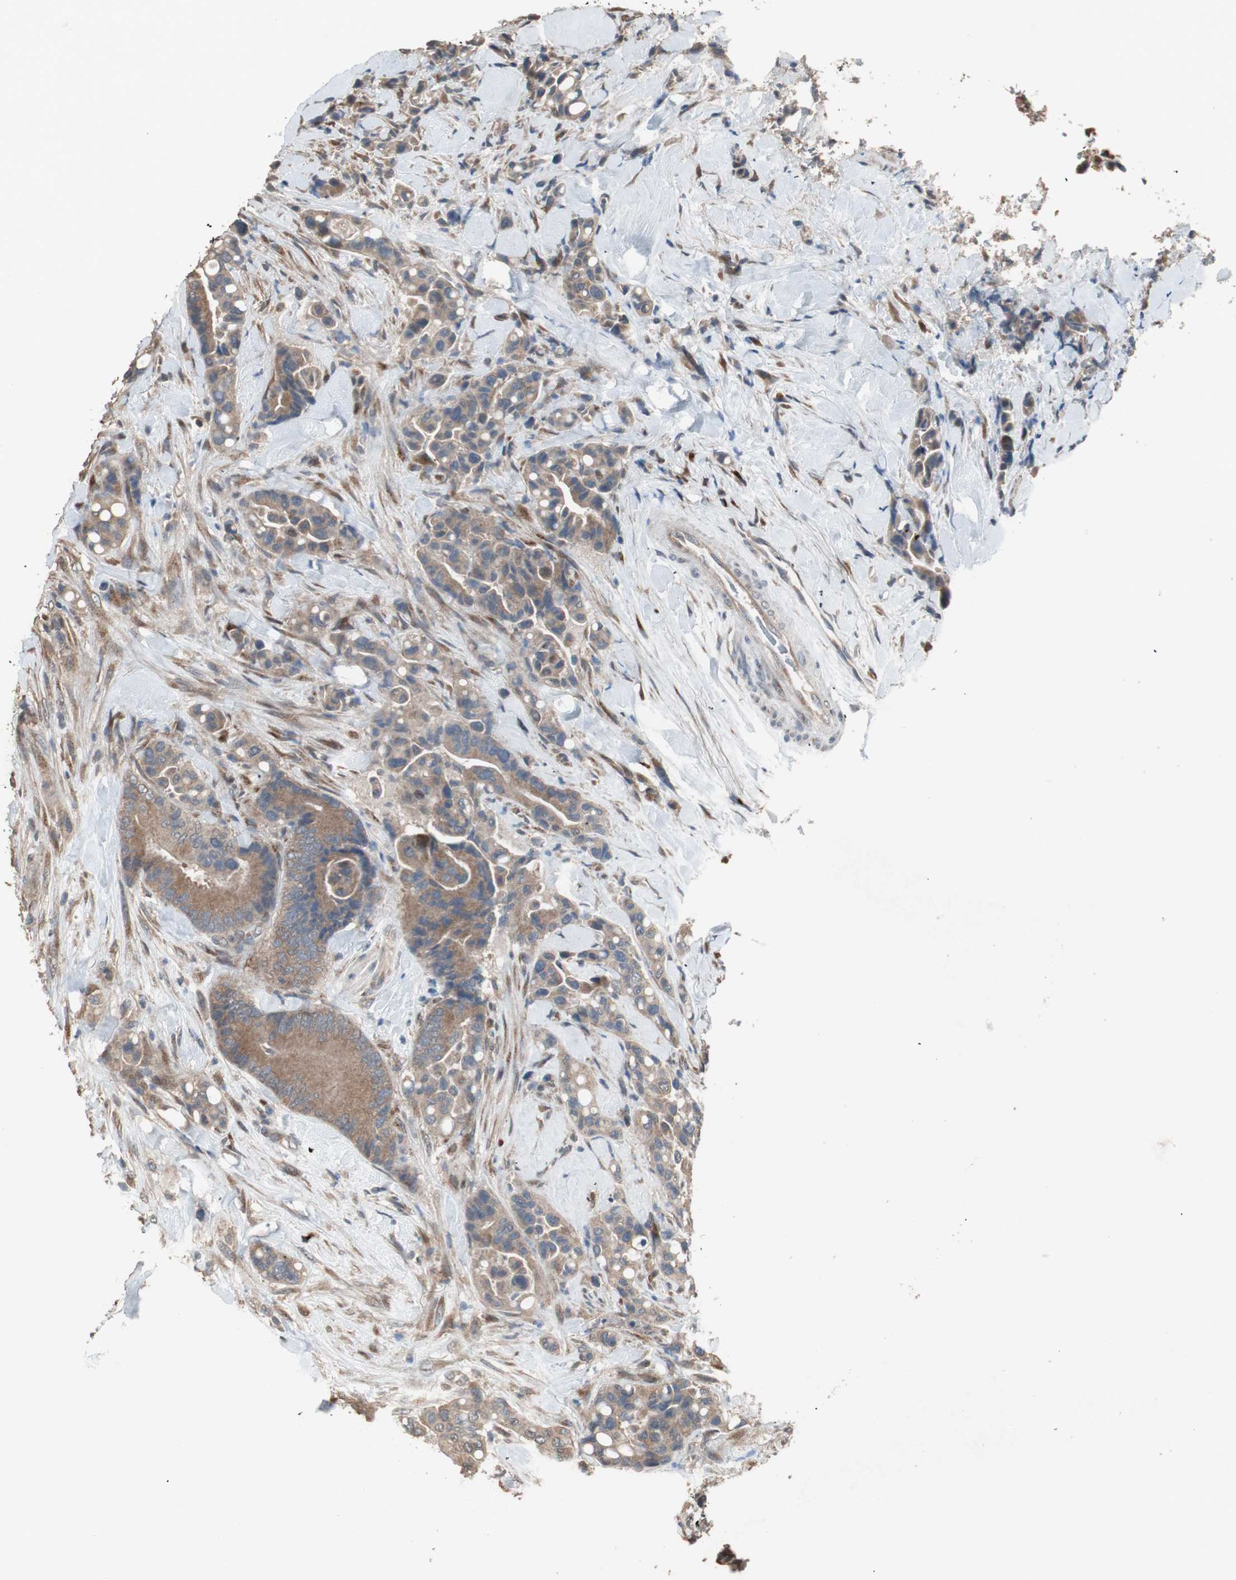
{"staining": {"intensity": "moderate", "quantity": ">75%", "location": "cytoplasmic/membranous"}, "tissue": "colorectal cancer", "cell_type": "Tumor cells", "image_type": "cancer", "snomed": [{"axis": "morphology", "description": "Normal tissue, NOS"}, {"axis": "morphology", "description": "Adenocarcinoma, NOS"}, {"axis": "topography", "description": "Colon"}], "caption": "Colorectal cancer tissue exhibits moderate cytoplasmic/membranous positivity in about >75% of tumor cells, visualized by immunohistochemistry.", "gene": "RARRES1", "patient": {"sex": "male", "age": 82}}